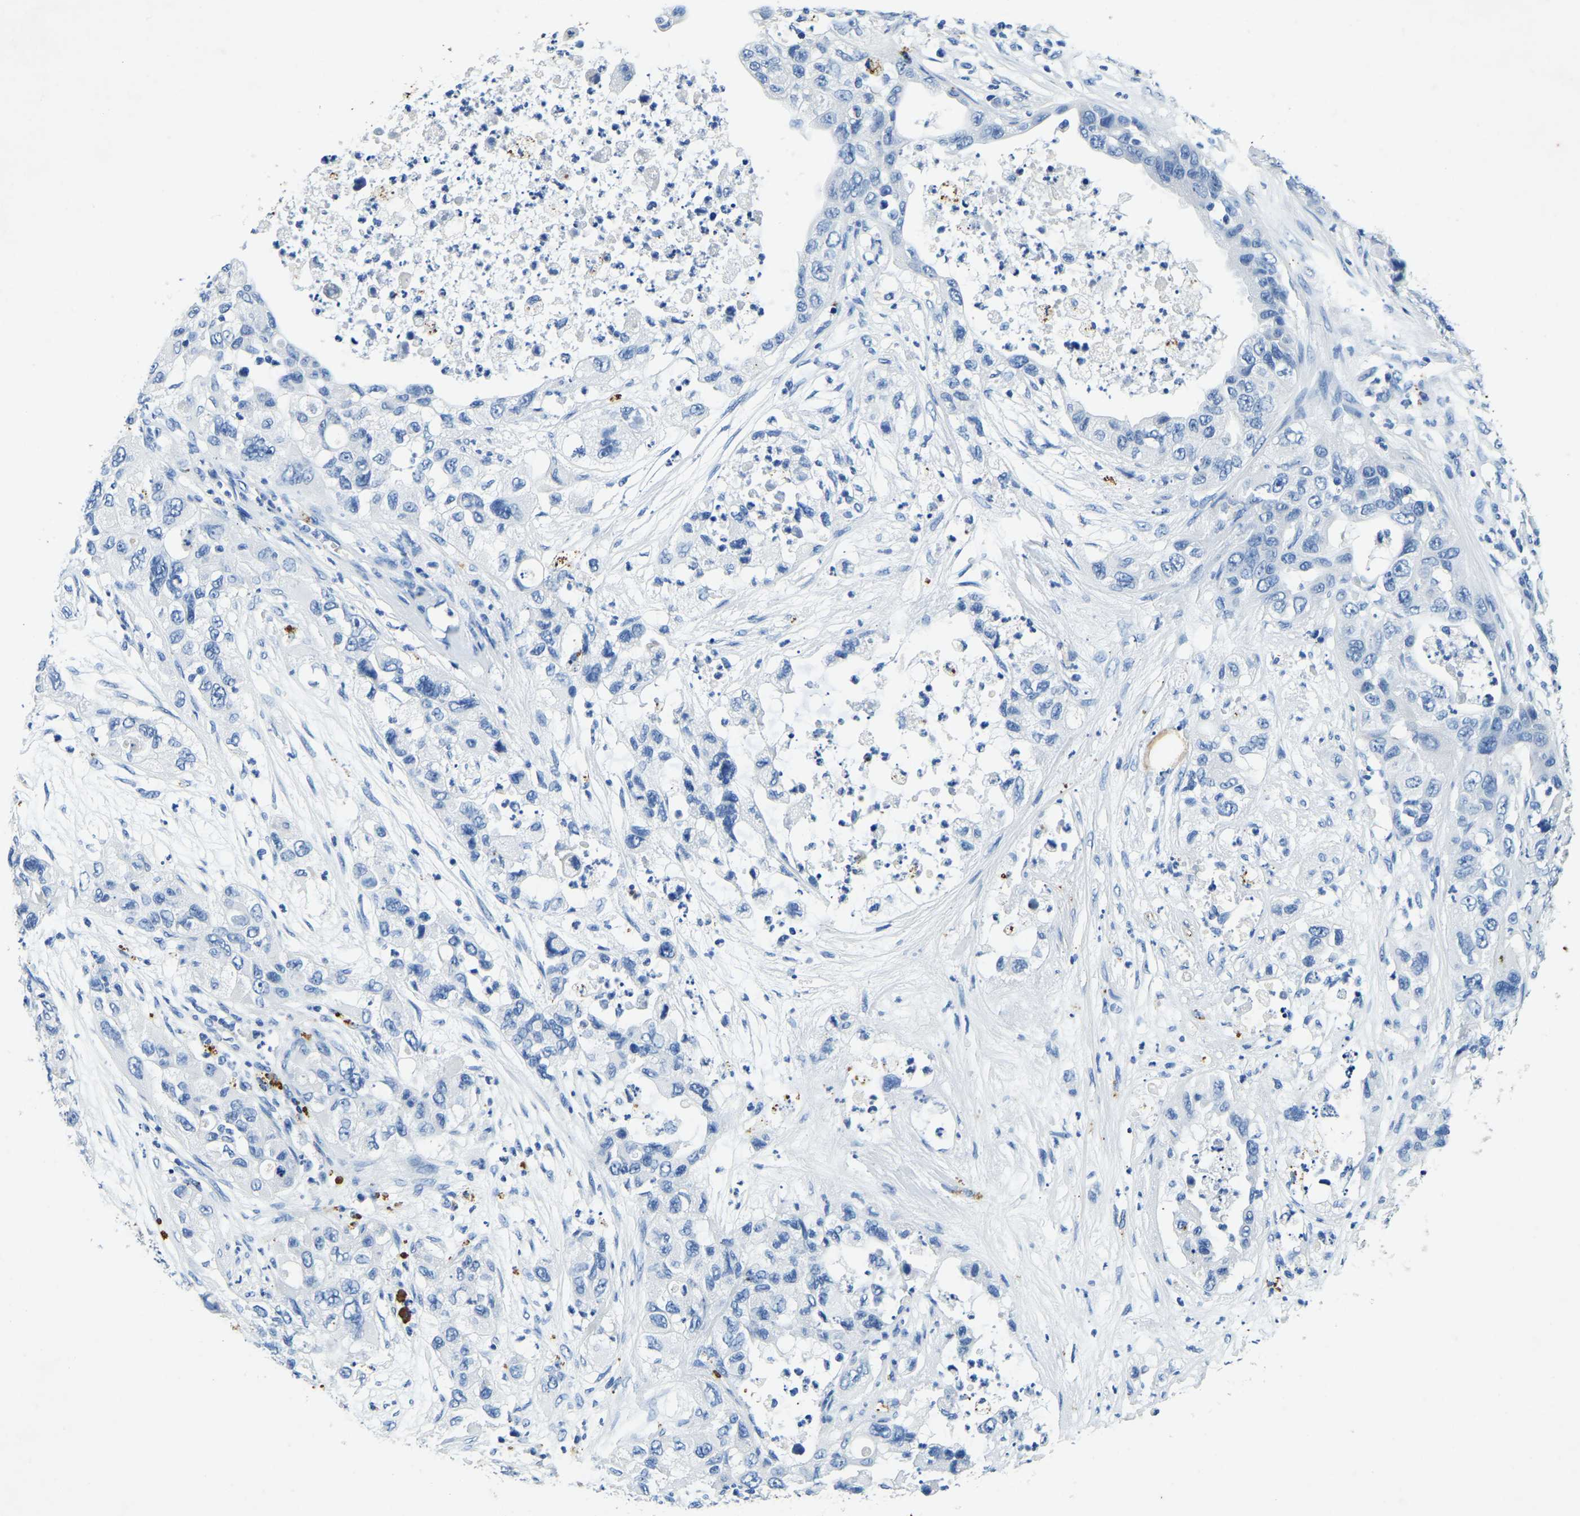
{"staining": {"intensity": "negative", "quantity": "none", "location": "none"}, "tissue": "pancreatic cancer", "cell_type": "Tumor cells", "image_type": "cancer", "snomed": [{"axis": "morphology", "description": "Adenocarcinoma, NOS"}, {"axis": "topography", "description": "Pancreas"}], "caption": "An IHC micrograph of pancreatic cancer is shown. There is no staining in tumor cells of pancreatic cancer.", "gene": "UBN2", "patient": {"sex": "female", "age": 78}}